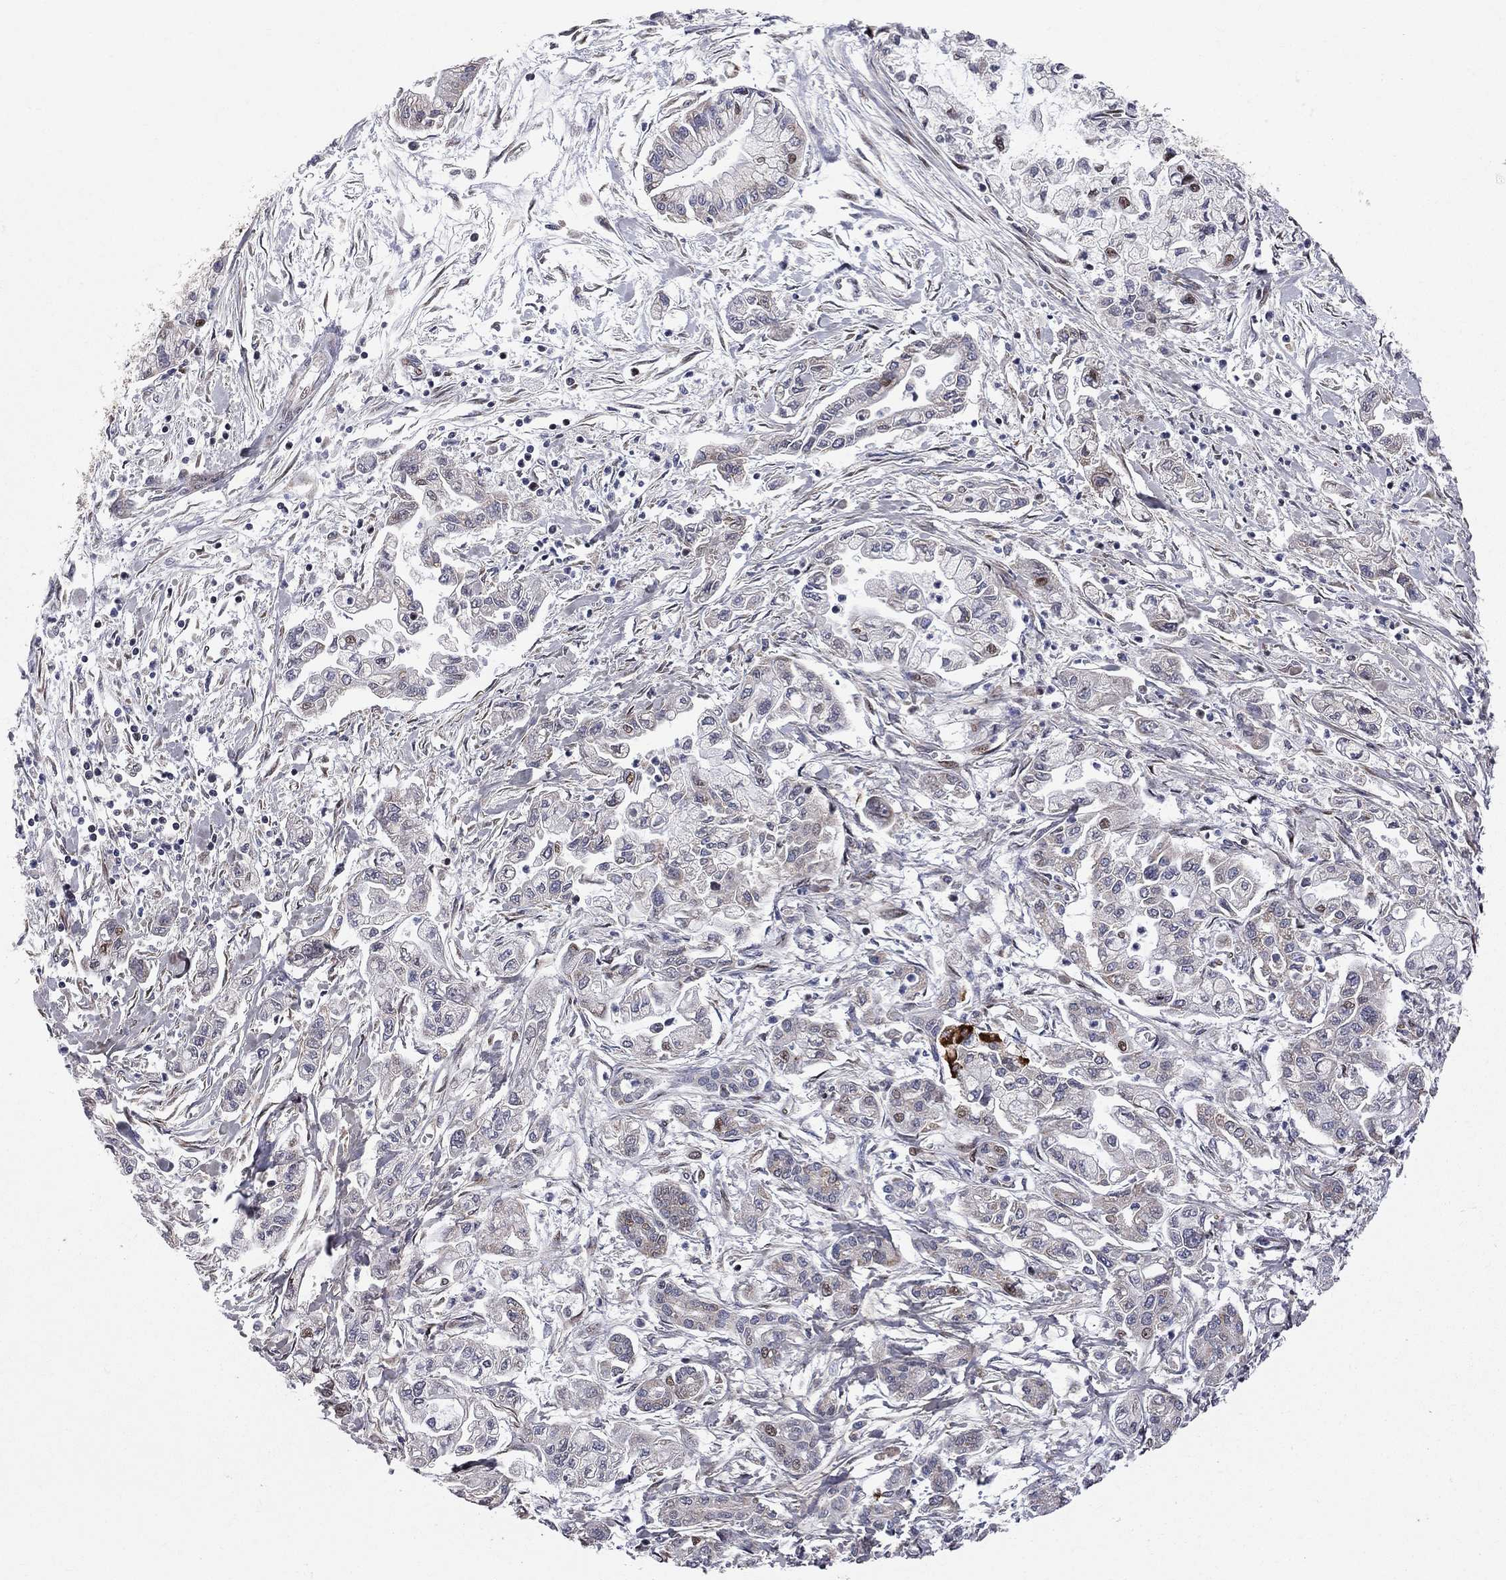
{"staining": {"intensity": "negative", "quantity": "none", "location": "none"}, "tissue": "pancreatic cancer", "cell_type": "Tumor cells", "image_type": "cancer", "snomed": [{"axis": "morphology", "description": "Adenocarcinoma, NOS"}, {"axis": "topography", "description": "Pancreas"}], "caption": "Tumor cells show no significant staining in adenocarcinoma (pancreatic).", "gene": "CNOT11", "patient": {"sex": "male", "age": 54}}